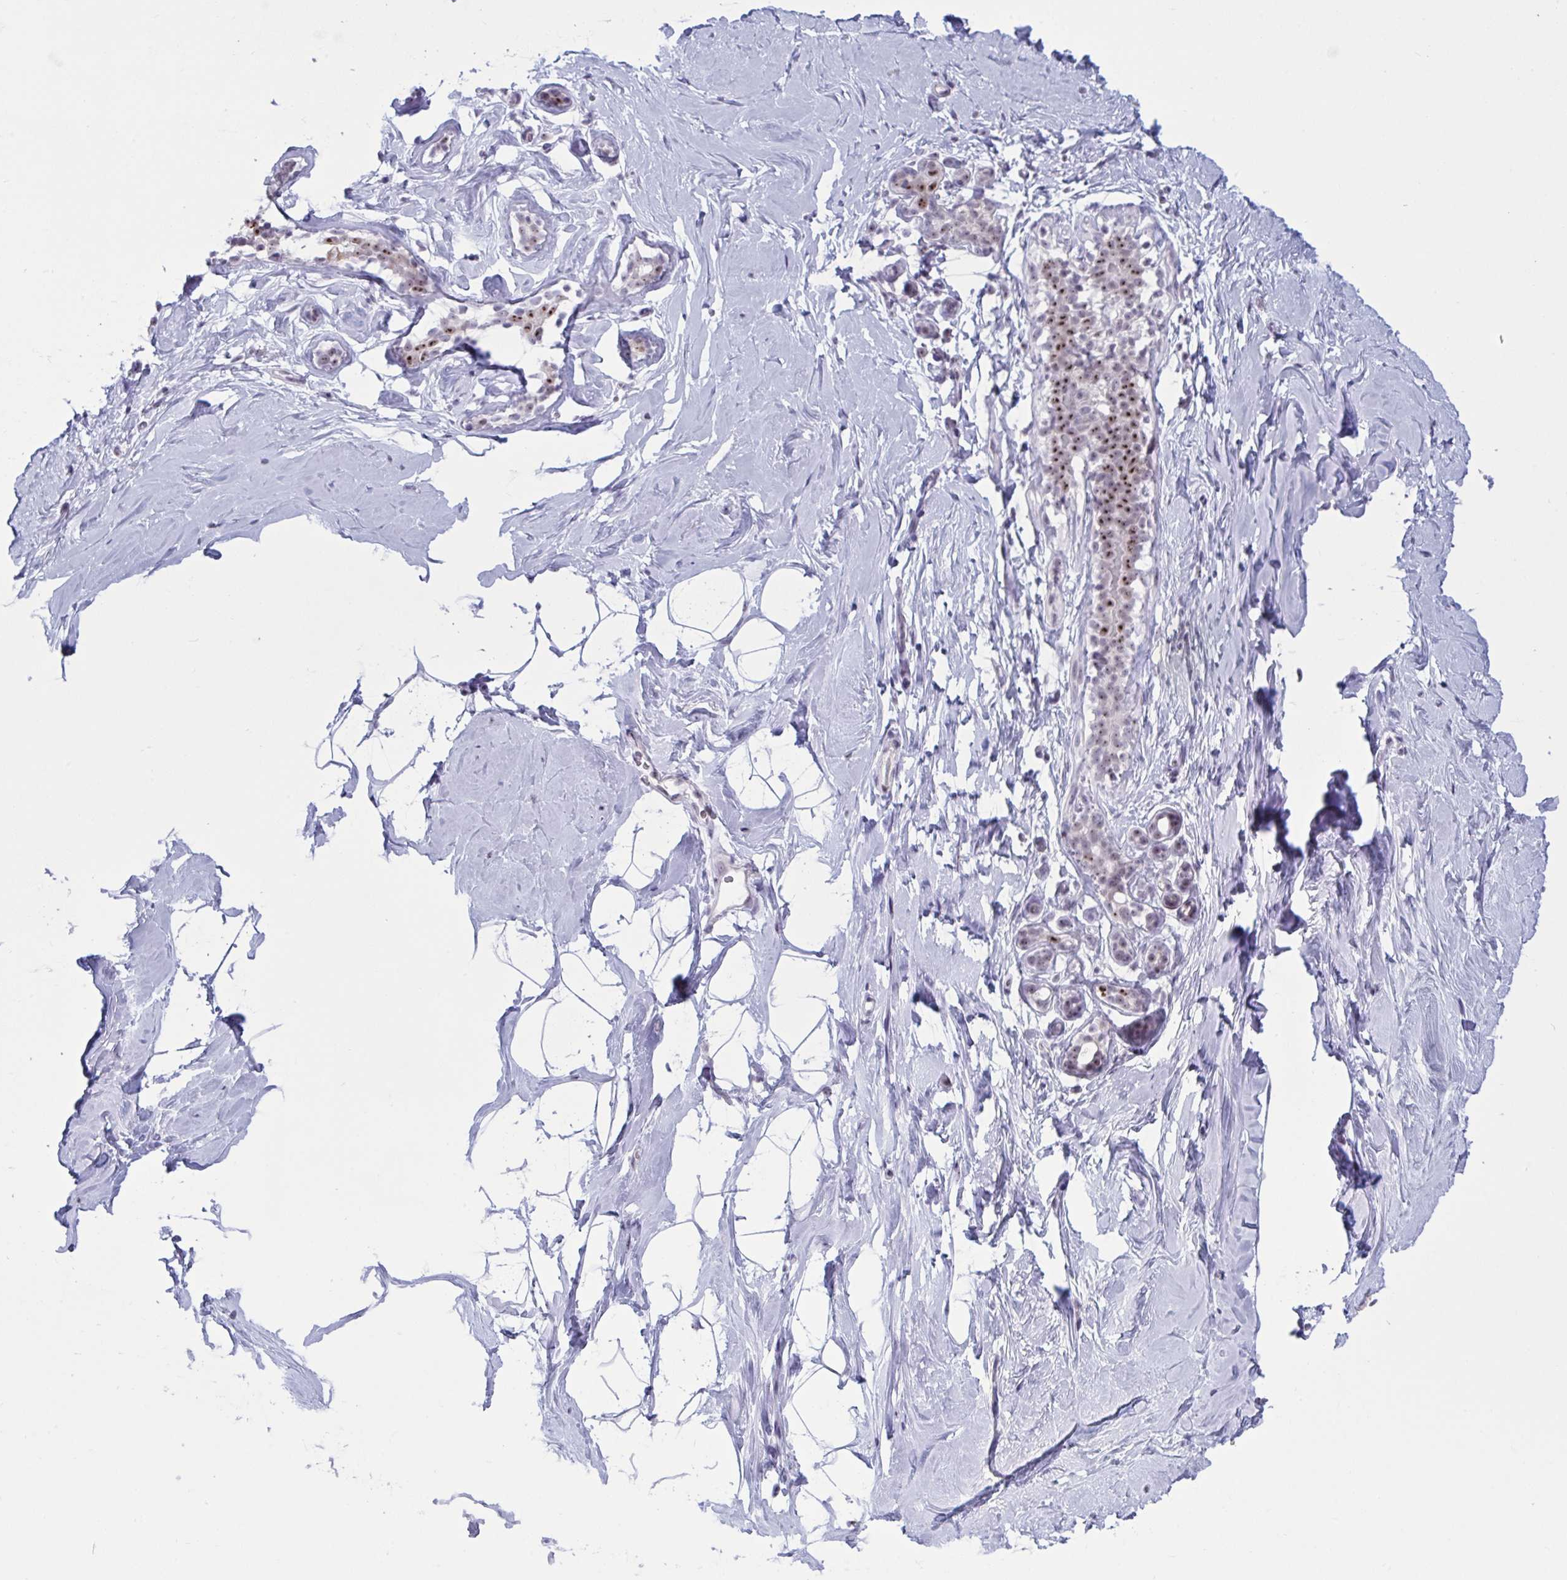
{"staining": {"intensity": "negative", "quantity": "none", "location": "none"}, "tissue": "breast", "cell_type": "Adipocytes", "image_type": "normal", "snomed": [{"axis": "morphology", "description": "Normal tissue, NOS"}, {"axis": "topography", "description": "Breast"}], "caption": "This photomicrograph is of unremarkable breast stained with immunohistochemistry to label a protein in brown with the nuclei are counter-stained blue. There is no expression in adipocytes.", "gene": "TGM6", "patient": {"sex": "female", "age": 32}}